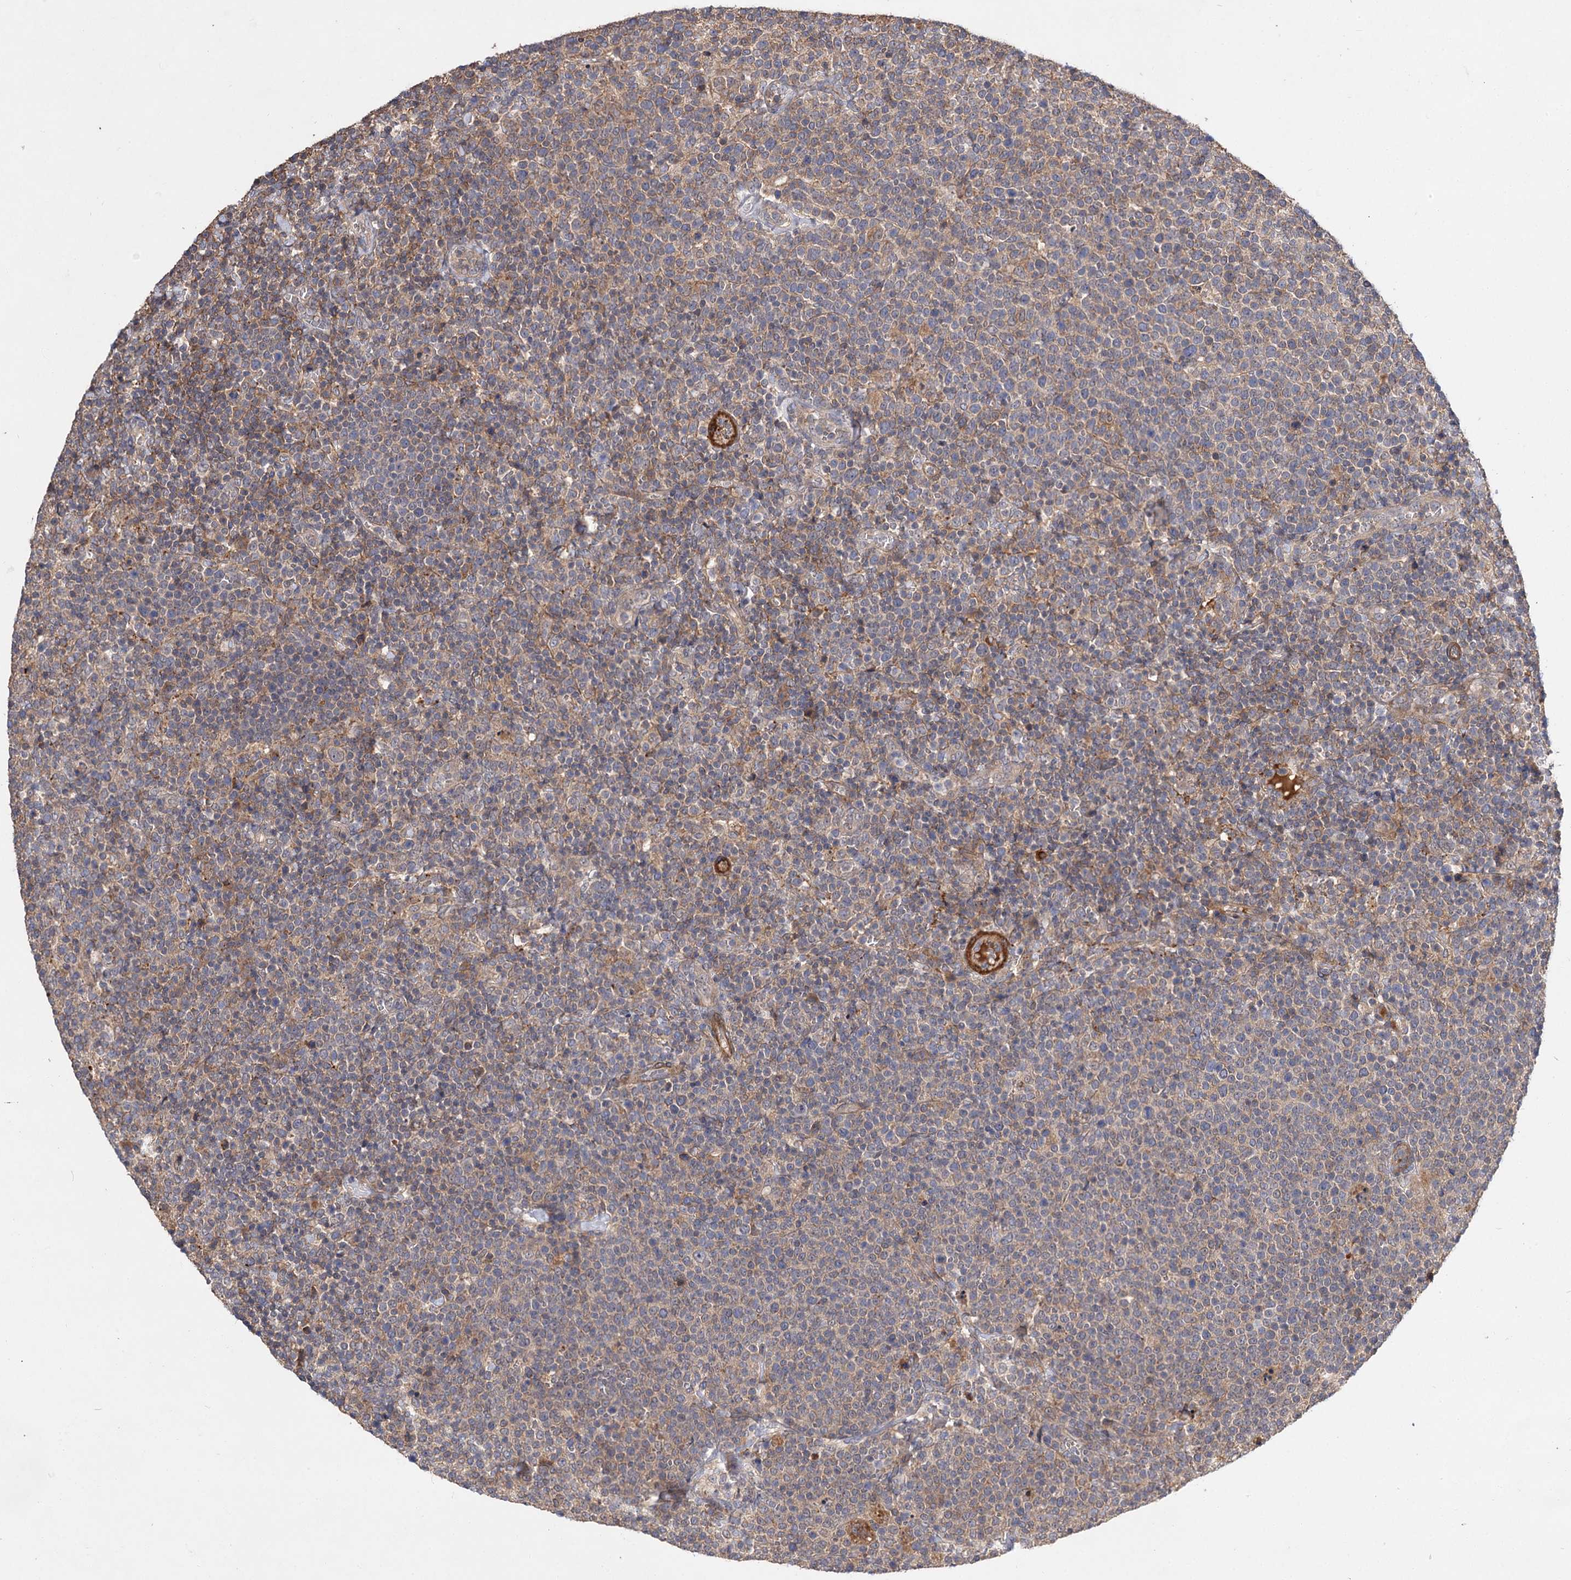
{"staining": {"intensity": "weak", "quantity": "25%-75%", "location": "cytoplasmic/membranous"}, "tissue": "lymphoma", "cell_type": "Tumor cells", "image_type": "cancer", "snomed": [{"axis": "morphology", "description": "Malignant lymphoma, non-Hodgkin's type, High grade"}, {"axis": "topography", "description": "Lymph node"}], "caption": "Human high-grade malignant lymphoma, non-Hodgkin's type stained for a protein (brown) demonstrates weak cytoplasmic/membranous positive positivity in about 25%-75% of tumor cells.", "gene": "FBXW8", "patient": {"sex": "male", "age": 61}}